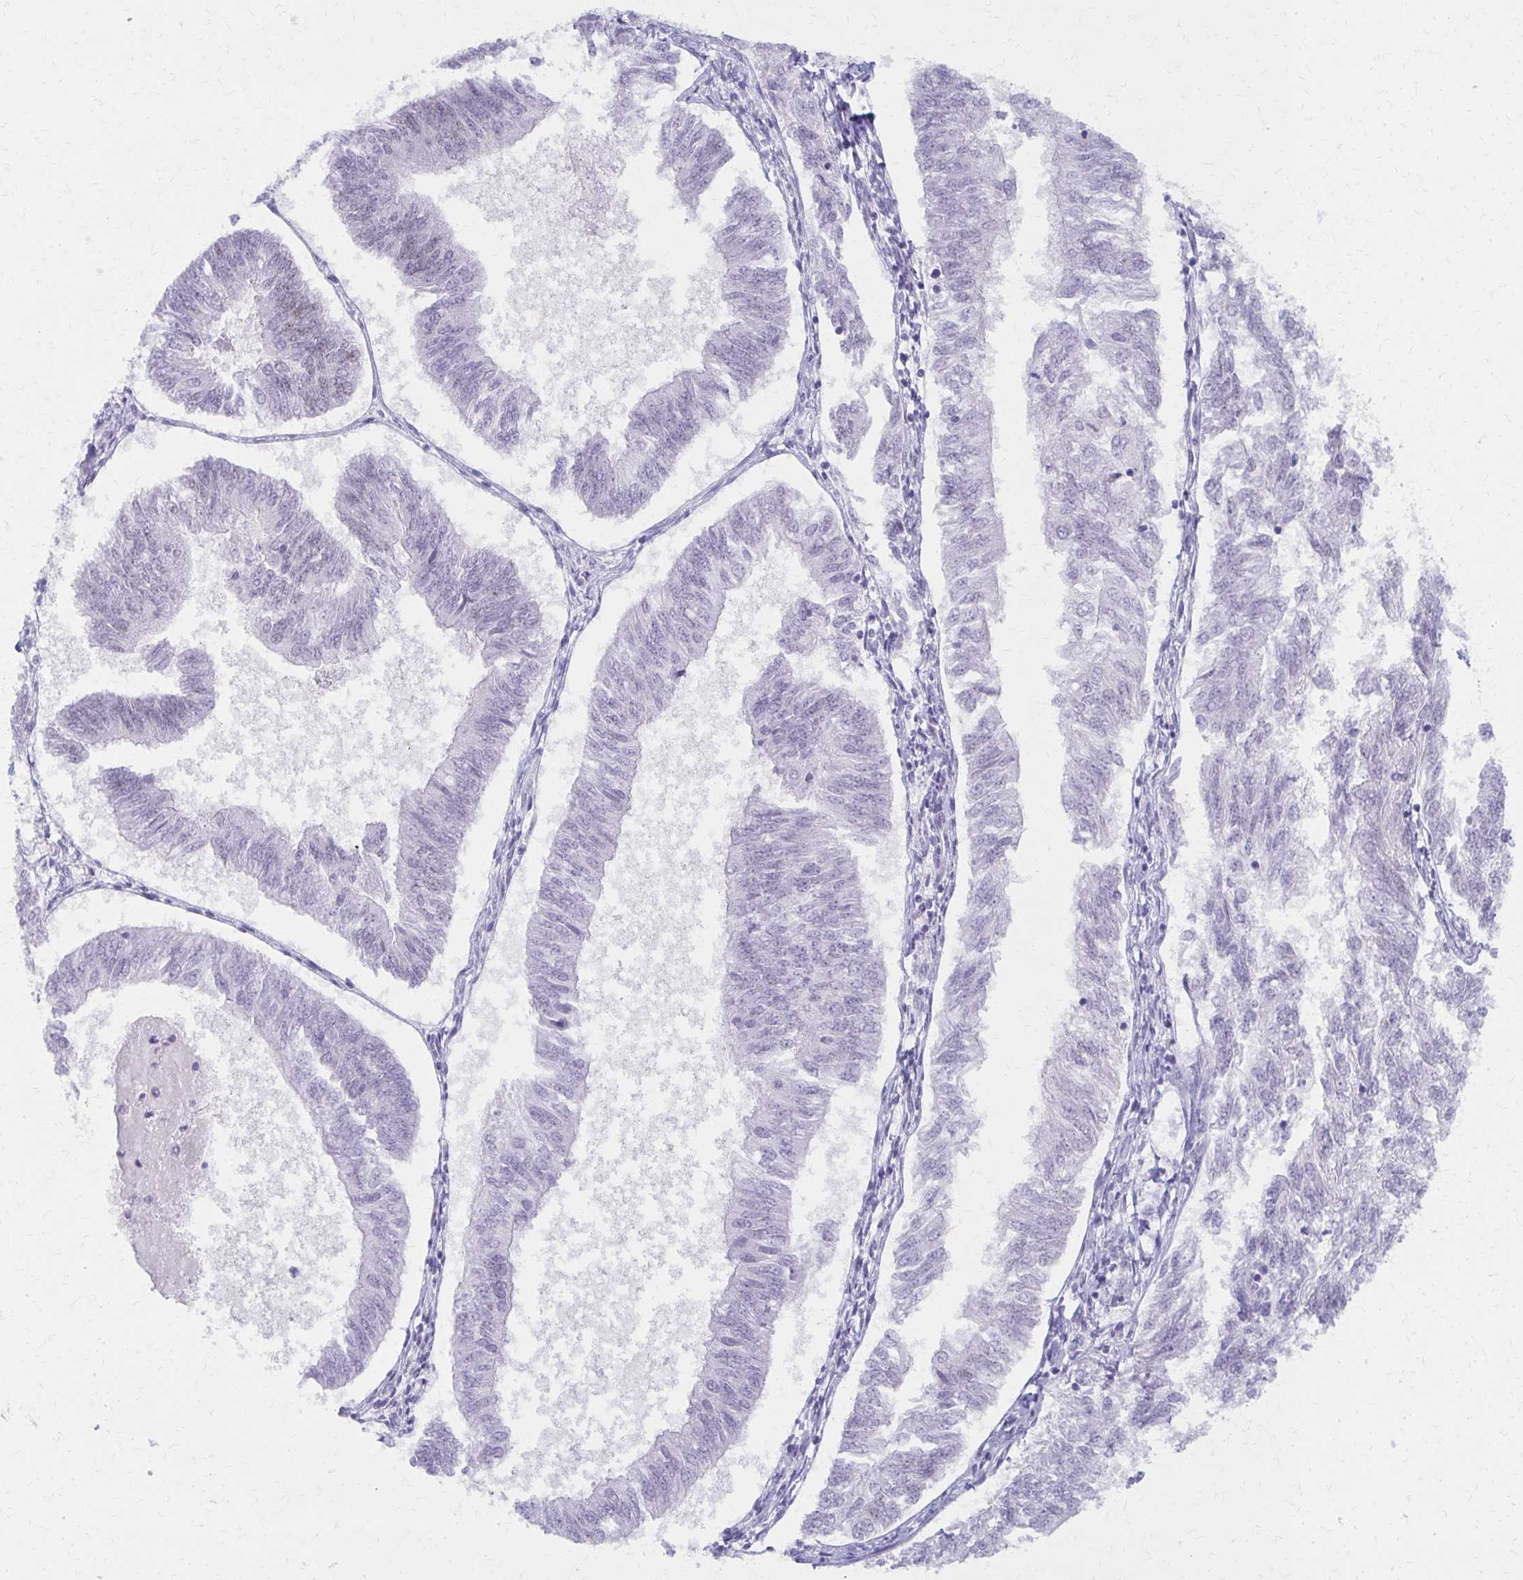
{"staining": {"intensity": "negative", "quantity": "none", "location": "none"}, "tissue": "endometrial cancer", "cell_type": "Tumor cells", "image_type": "cancer", "snomed": [{"axis": "morphology", "description": "Adenocarcinoma, NOS"}, {"axis": "topography", "description": "Endometrium"}], "caption": "Protein analysis of endometrial cancer demonstrates no significant expression in tumor cells.", "gene": "MORC4", "patient": {"sex": "female", "age": 58}}